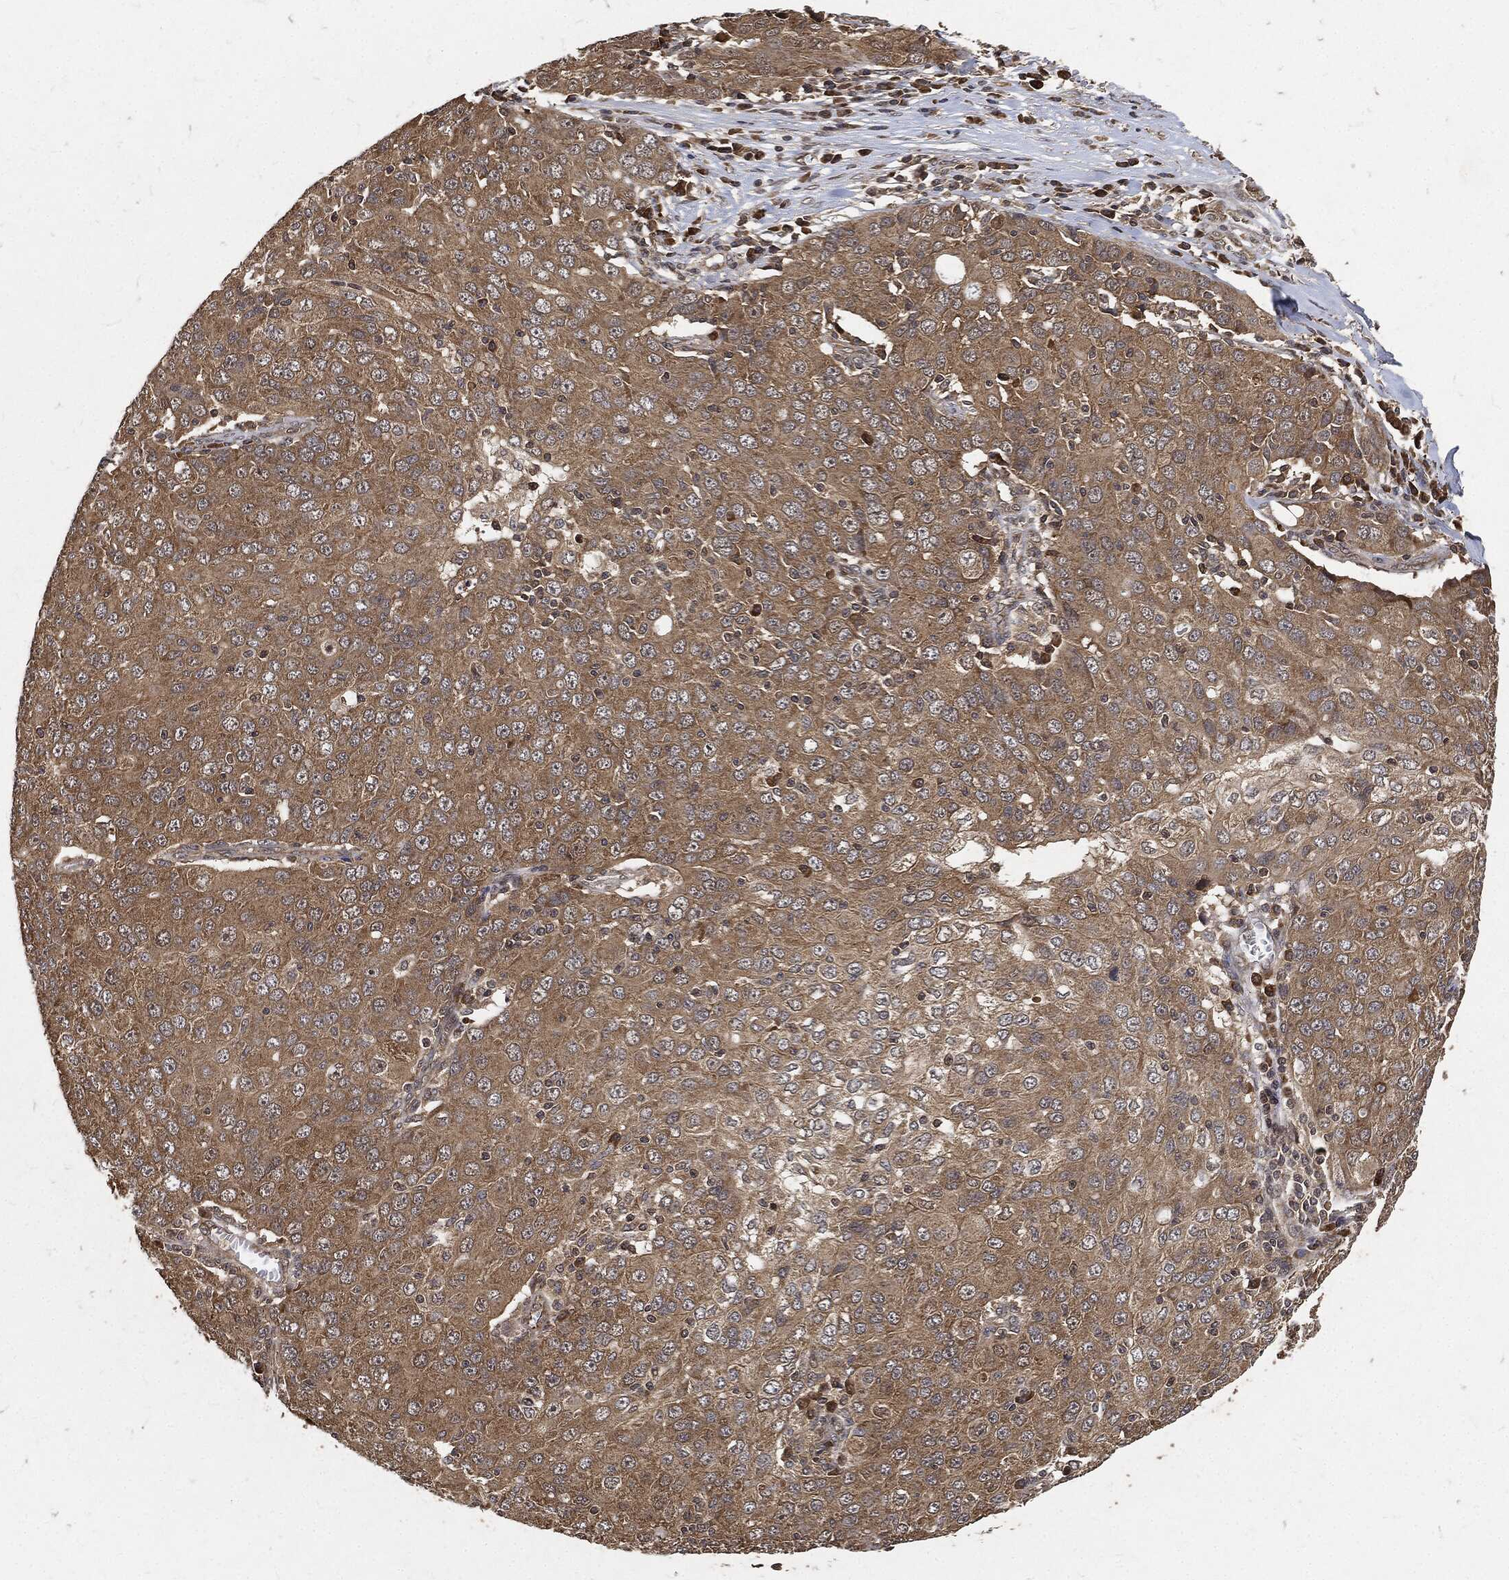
{"staining": {"intensity": "weak", "quantity": ">75%", "location": "cytoplasmic/membranous"}, "tissue": "ovarian cancer", "cell_type": "Tumor cells", "image_type": "cancer", "snomed": [{"axis": "morphology", "description": "Carcinoma, endometroid"}, {"axis": "topography", "description": "Ovary"}], "caption": "Tumor cells display low levels of weak cytoplasmic/membranous expression in about >75% of cells in human ovarian cancer. Nuclei are stained in blue.", "gene": "ZNF226", "patient": {"sex": "female", "age": 50}}